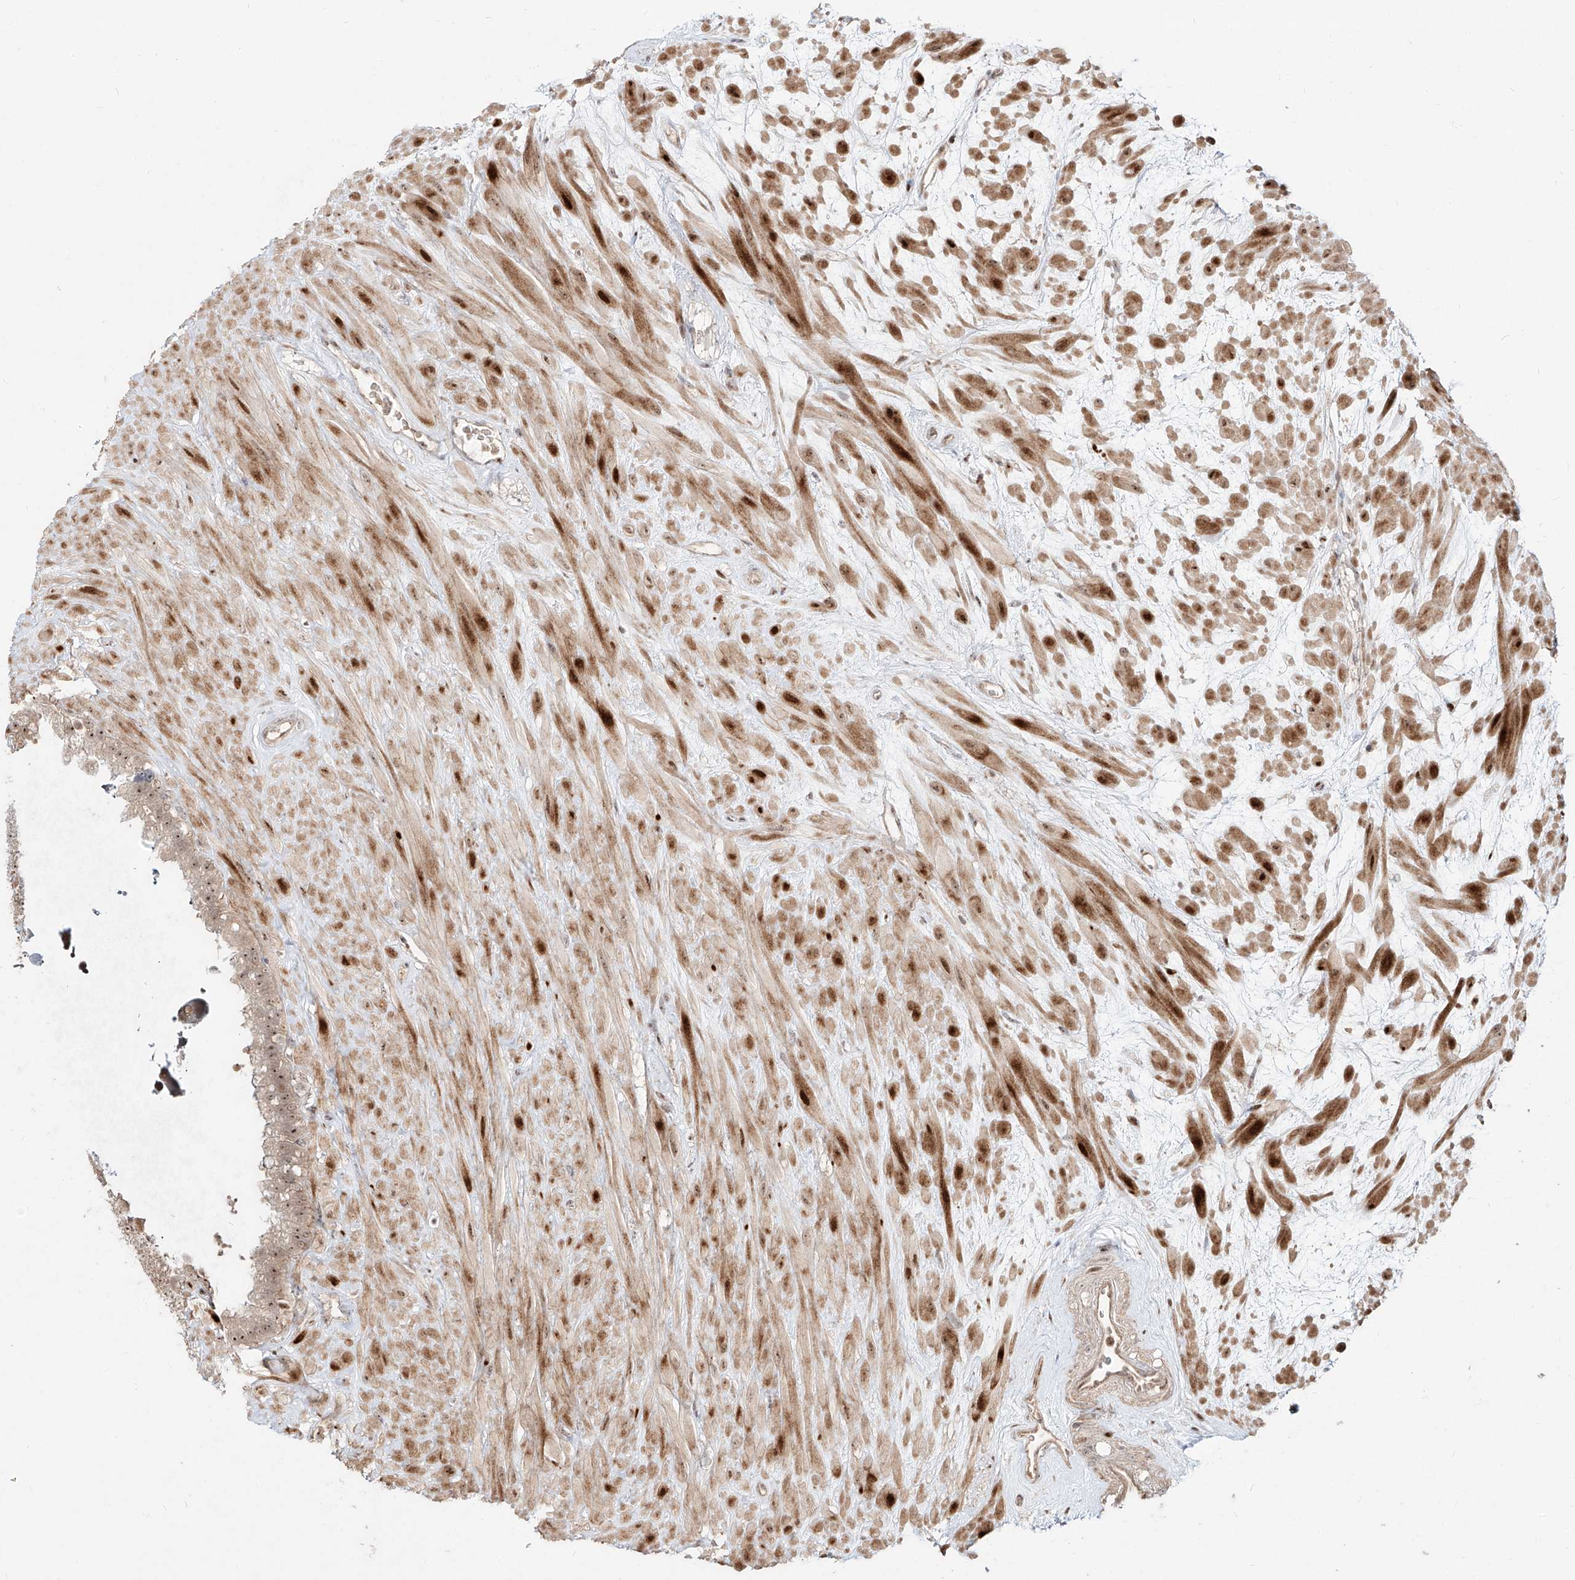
{"staining": {"intensity": "weak", "quantity": "25%-75%", "location": "cytoplasmic/membranous,nuclear"}, "tissue": "seminal vesicle", "cell_type": "Glandular cells", "image_type": "normal", "snomed": [{"axis": "morphology", "description": "Normal tissue, NOS"}, {"axis": "topography", "description": "Seminal veicle"}], "caption": "Protein staining by immunohistochemistry (IHC) demonstrates weak cytoplasmic/membranous,nuclear staining in approximately 25%-75% of glandular cells in benign seminal vesicle.", "gene": "ZNF710", "patient": {"sex": "male", "age": 80}}